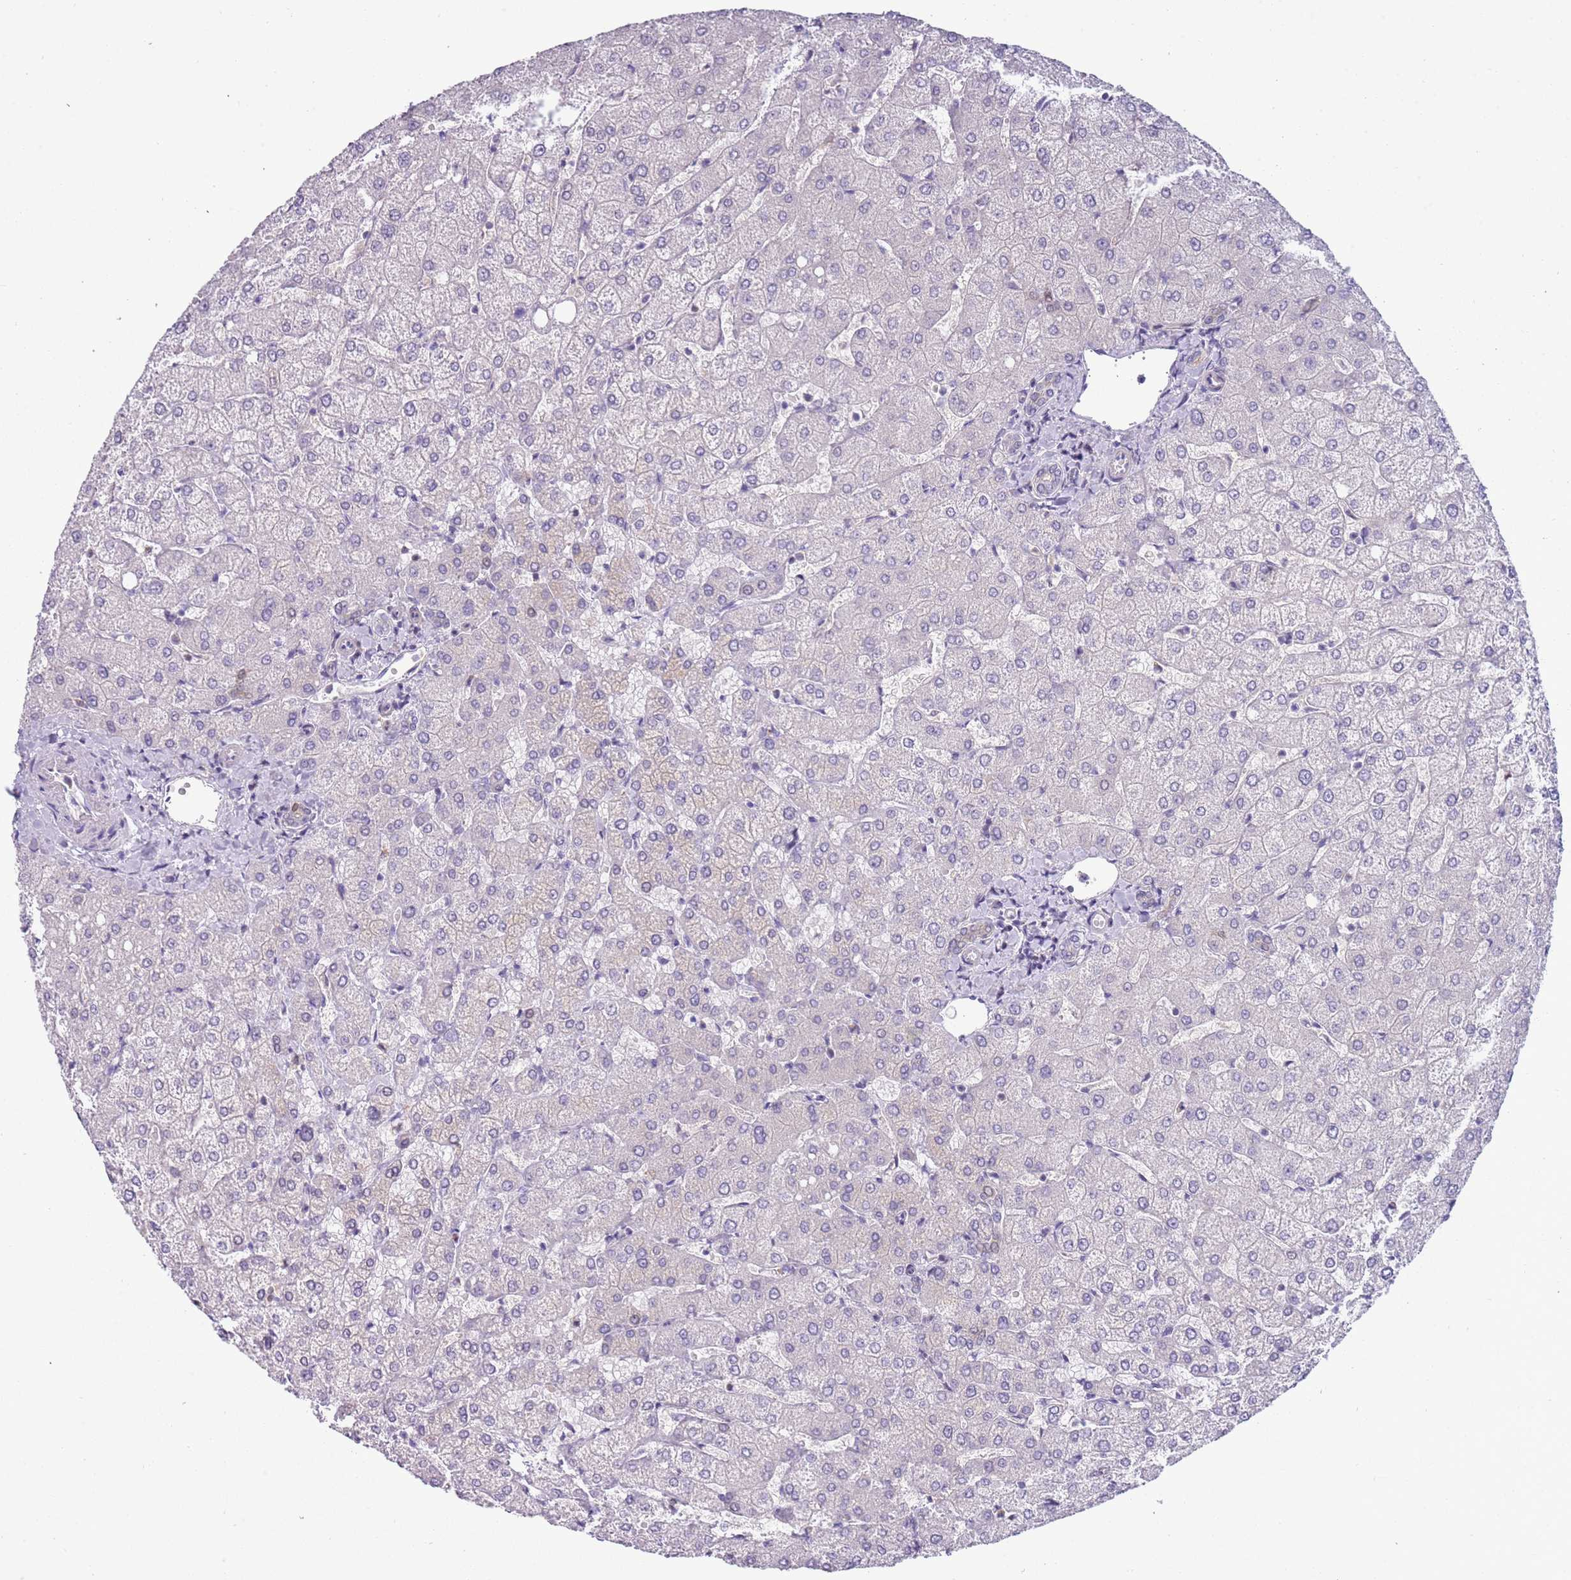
{"staining": {"intensity": "negative", "quantity": "none", "location": "none"}, "tissue": "liver", "cell_type": "Cholangiocytes", "image_type": "normal", "snomed": [{"axis": "morphology", "description": "Normal tissue, NOS"}, {"axis": "topography", "description": "Liver"}], "caption": "This is an IHC micrograph of benign human liver. There is no positivity in cholangiocytes.", "gene": "NBPF4", "patient": {"sex": "female", "age": 54}}